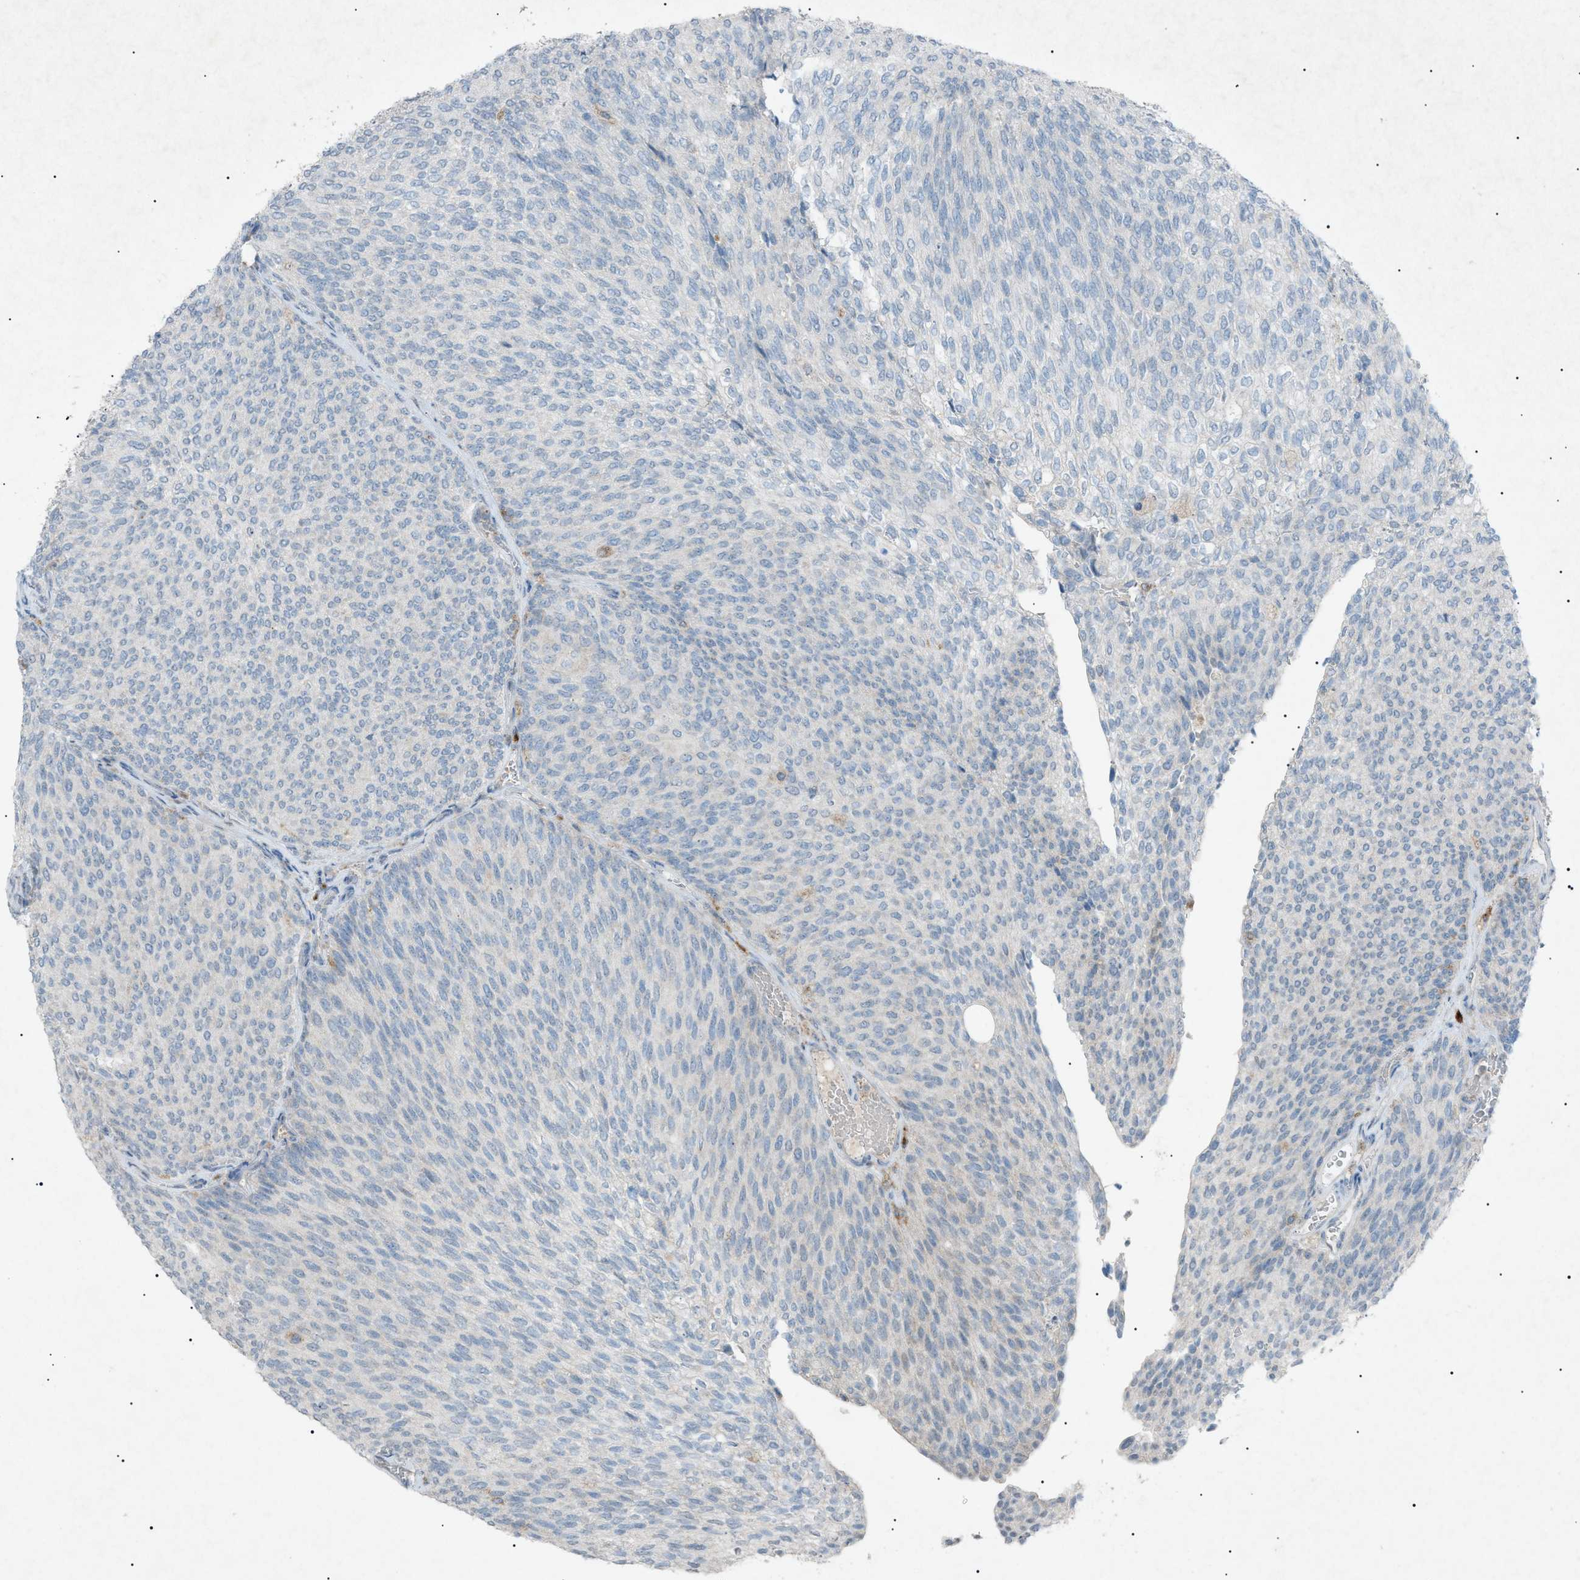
{"staining": {"intensity": "negative", "quantity": "none", "location": "none"}, "tissue": "urothelial cancer", "cell_type": "Tumor cells", "image_type": "cancer", "snomed": [{"axis": "morphology", "description": "Urothelial carcinoma, Low grade"}, {"axis": "topography", "description": "Urinary bladder"}], "caption": "Tumor cells show no significant protein staining in urothelial cancer.", "gene": "BTK", "patient": {"sex": "female", "age": 79}}